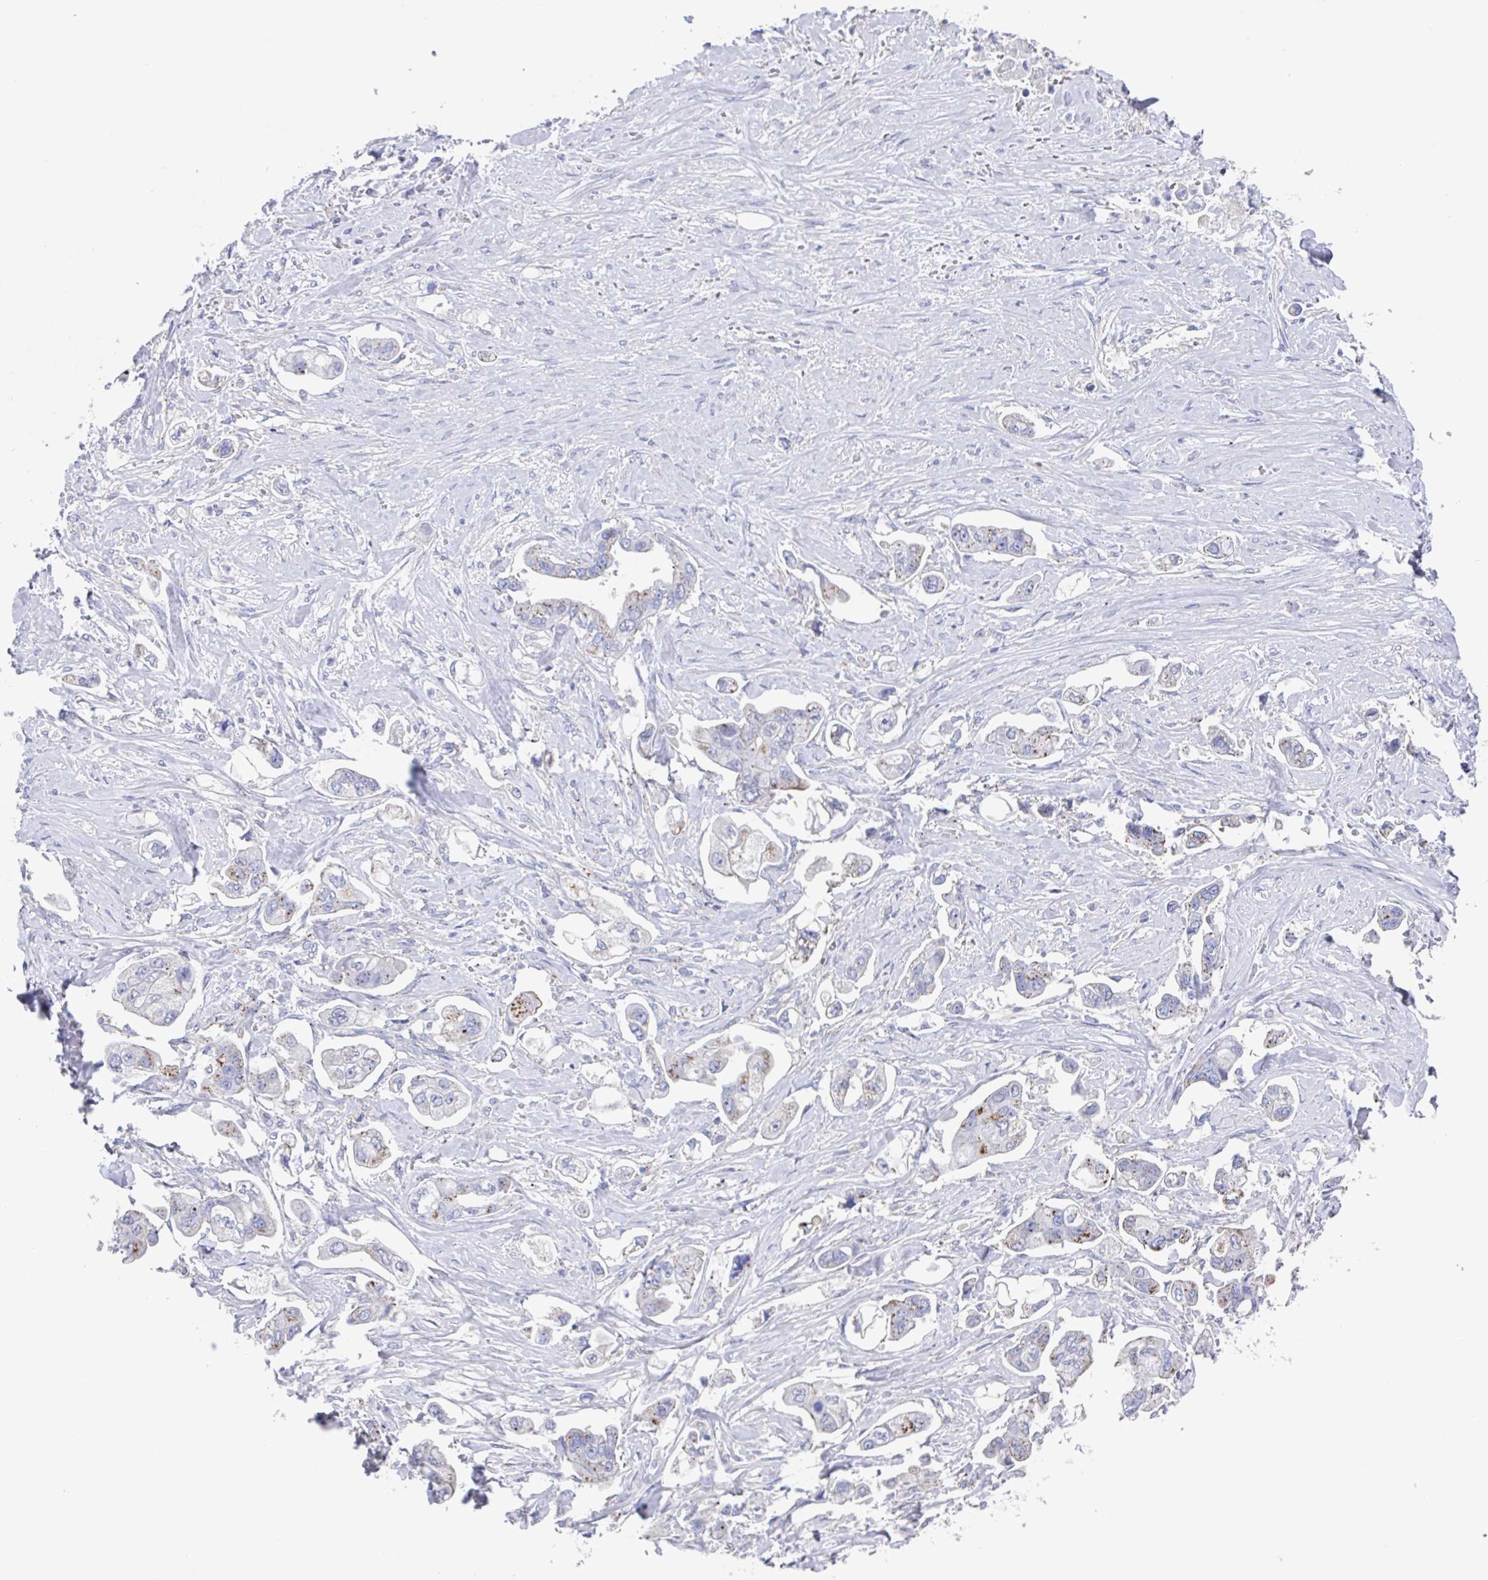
{"staining": {"intensity": "weak", "quantity": "<25%", "location": "cytoplasmic/membranous"}, "tissue": "stomach cancer", "cell_type": "Tumor cells", "image_type": "cancer", "snomed": [{"axis": "morphology", "description": "Adenocarcinoma, NOS"}, {"axis": "topography", "description": "Stomach"}], "caption": "Protein analysis of adenocarcinoma (stomach) reveals no significant staining in tumor cells.", "gene": "CHMP5", "patient": {"sex": "male", "age": 62}}